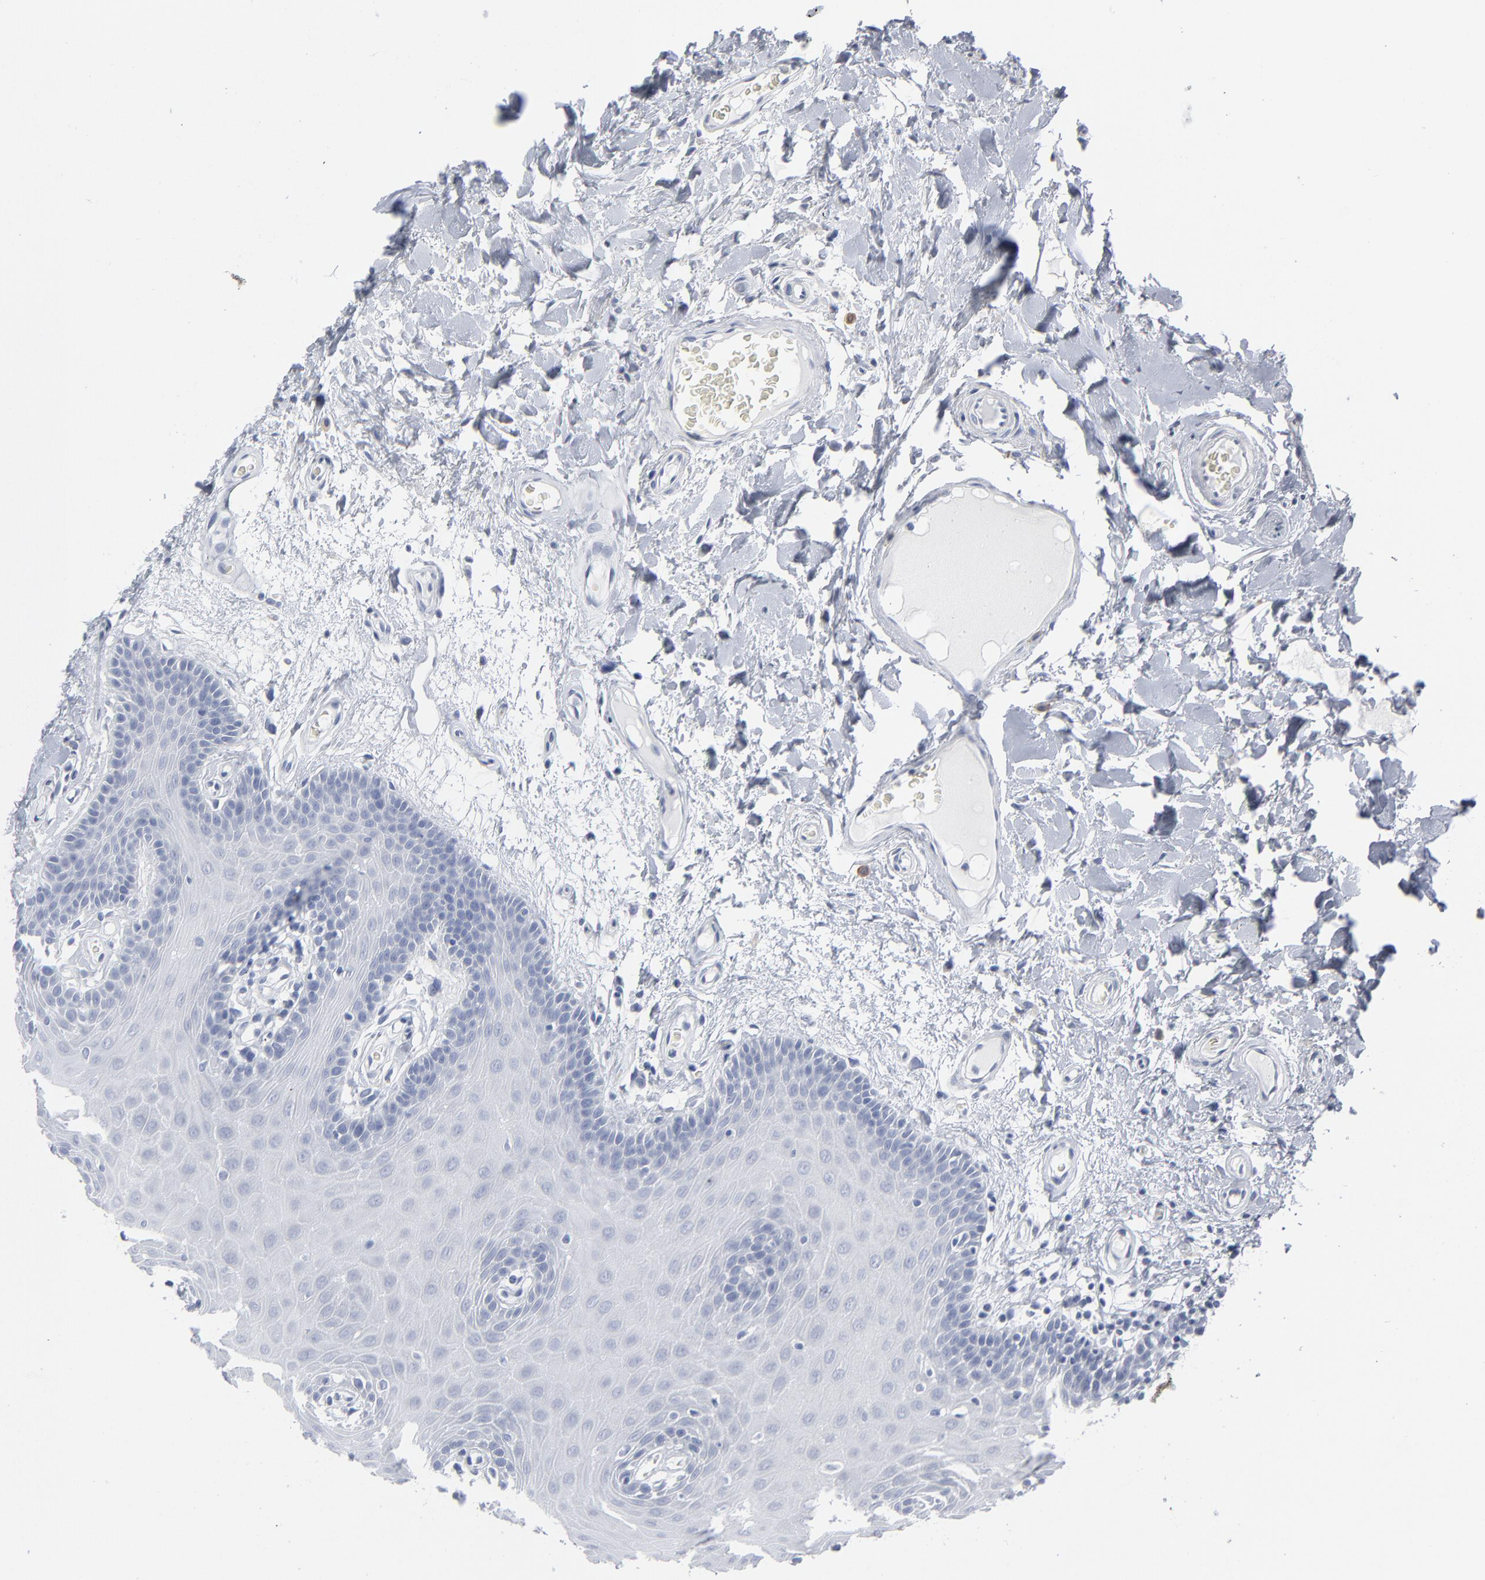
{"staining": {"intensity": "negative", "quantity": "none", "location": "none"}, "tissue": "oral mucosa", "cell_type": "Squamous epithelial cells", "image_type": "normal", "snomed": [{"axis": "morphology", "description": "Normal tissue, NOS"}, {"axis": "morphology", "description": "Squamous cell carcinoma, NOS"}, {"axis": "topography", "description": "Skeletal muscle"}, {"axis": "topography", "description": "Oral tissue"}, {"axis": "topography", "description": "Head-Neck"}], "caption": "Immunohistochemical staining of normal oral mucosa reveals no significant expression in squamous epithelial cells.", "gene": "PAGE1", "patient": {"sex": "male", "age": 71}}